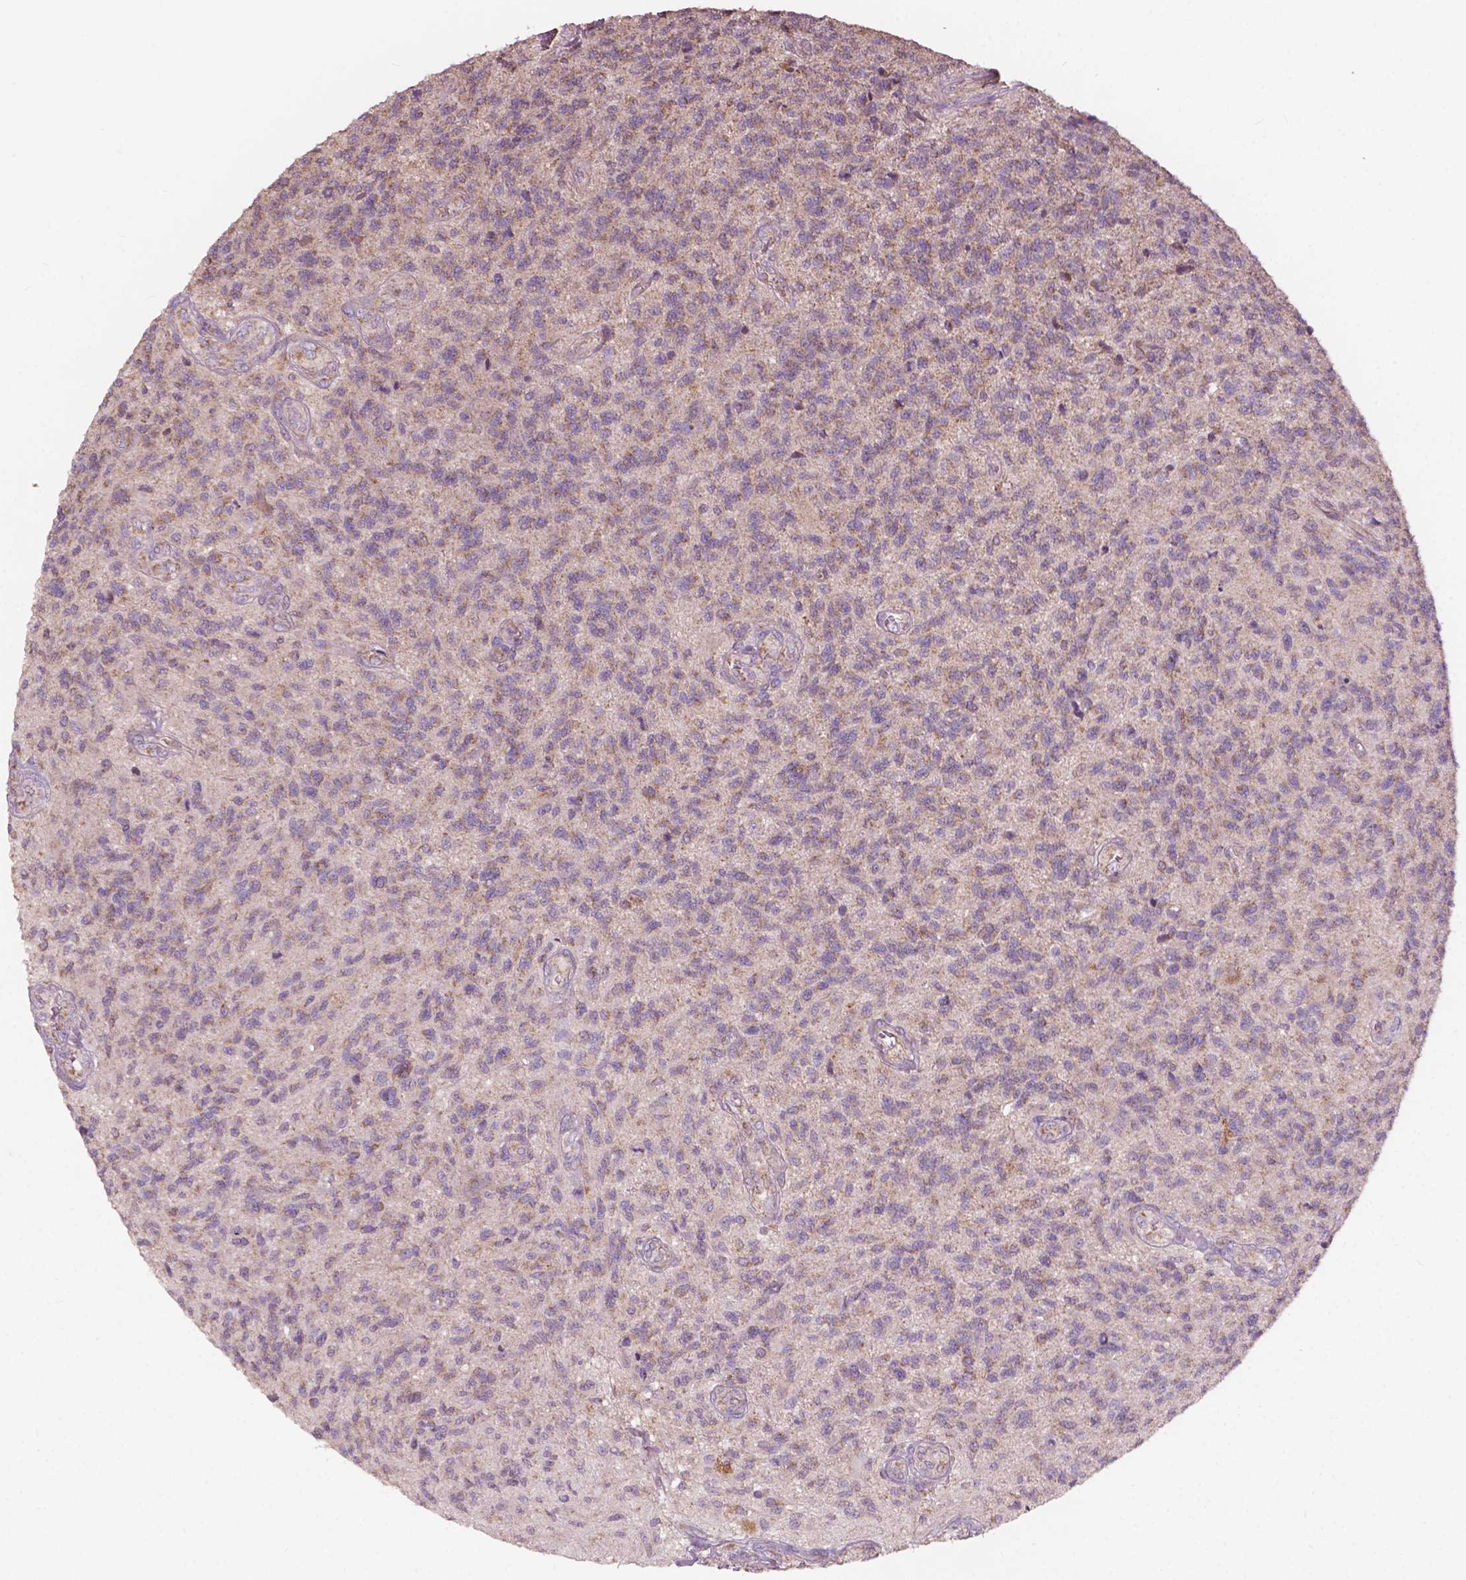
{"staining": {"intensity": "weak", "quantity": "25%-75%", "location": "cytoplasmic/membranous"}, "tissue": "glioma", "cell_type": "Tumor cells", "image_type": "cancer", "snomed": [{"axis": "morphology", "description": "Glioma, malignant, High grade"}, {"axis": "topography", "description": "Brain"}], "caption": "This is a histology image of IHC staining of glioma, which shows weak positivity in the cytoplasmic/membranous of tumor cells.", "gene": "NDUFA10", "patient": {"sex": "male", "age": 56}}